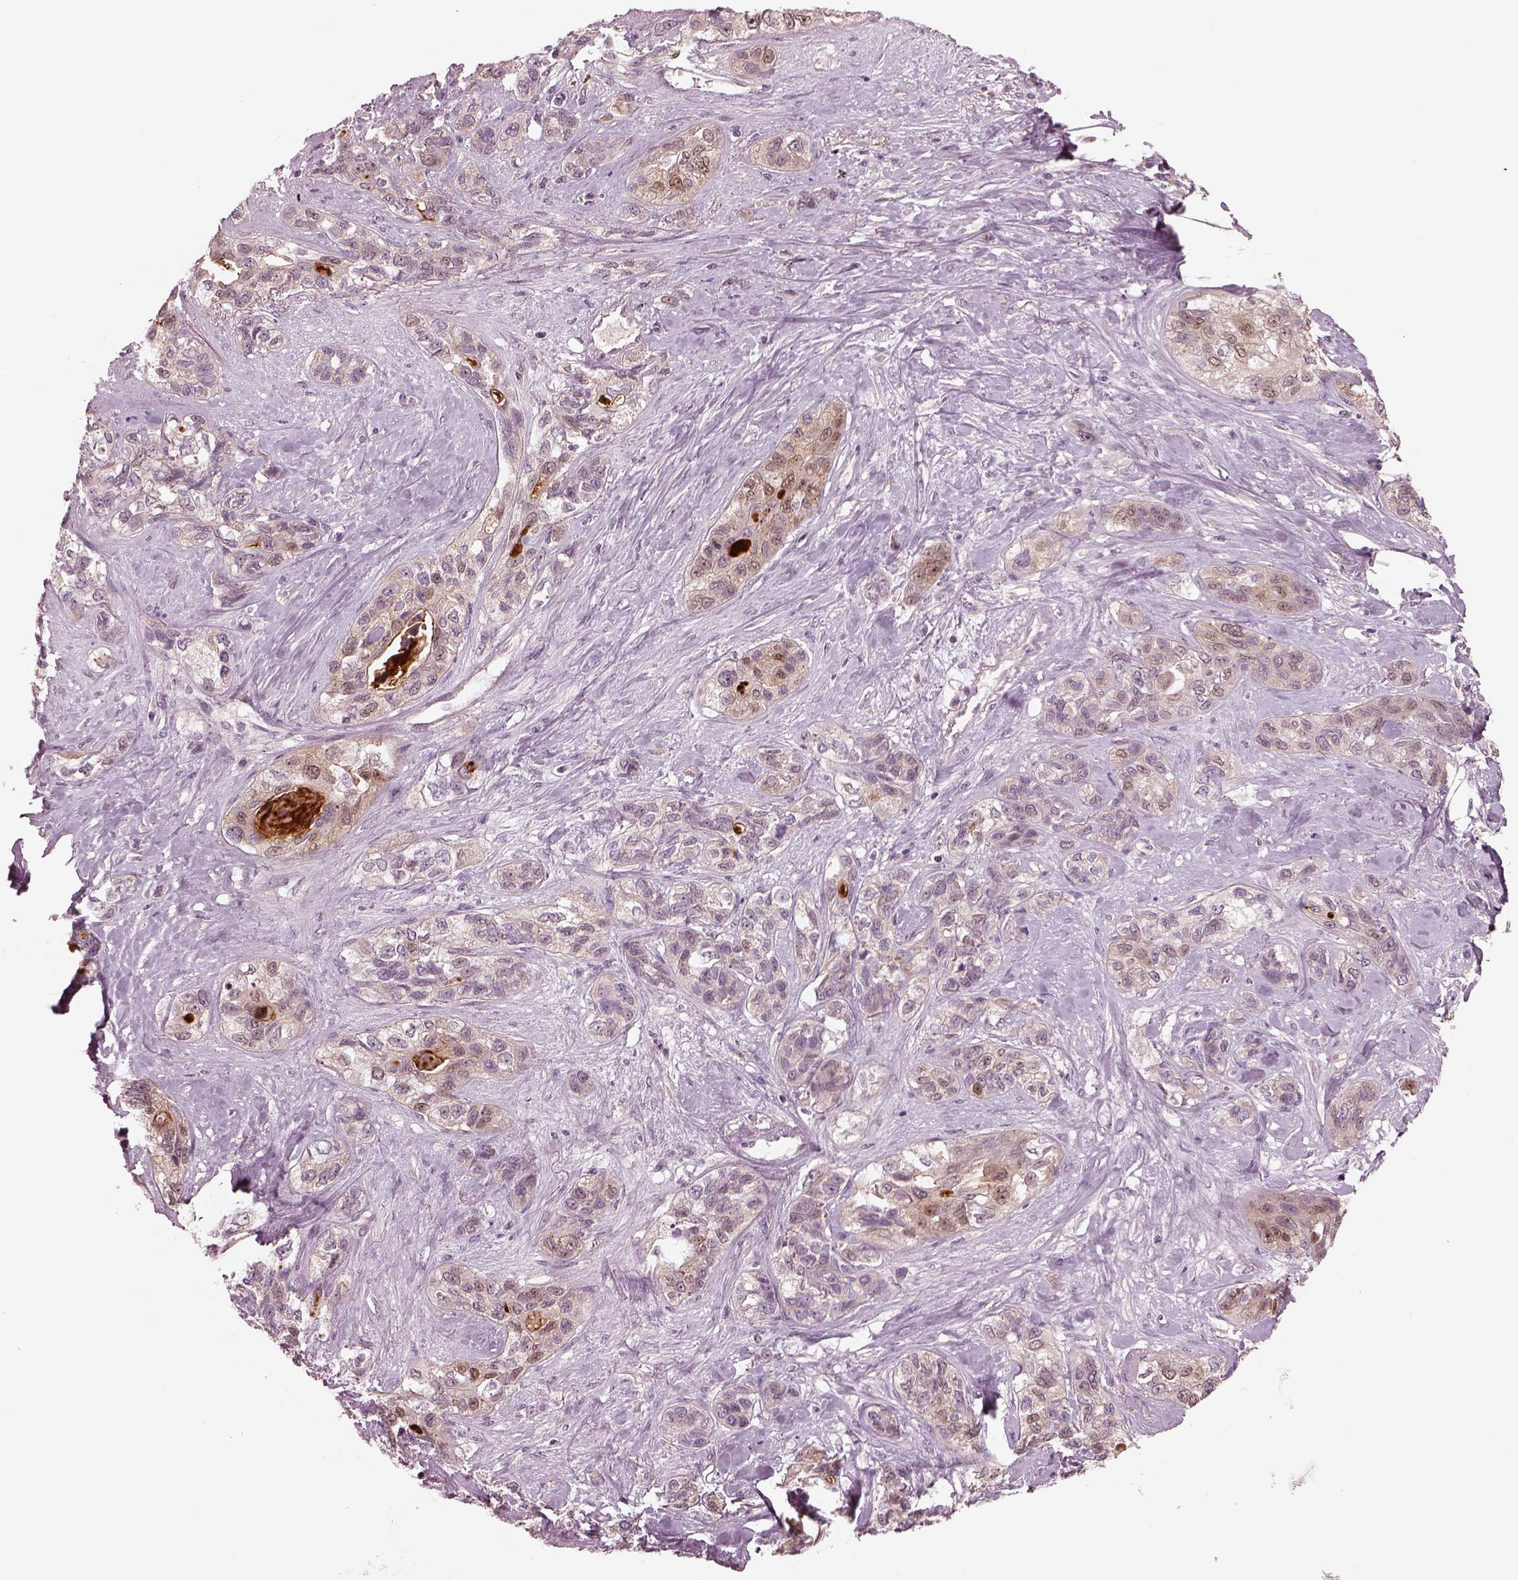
{"staining": {"intensity": "weak", "quantity": ">75%", "location": "cytoplasmic/membranous"}, "tissue": "lung cancer", "cell_type": "Tumor cells", "image_type": "cancer", "snomed": [{"axis": "morphology", "description": "Squamous cell carcinoma, NOS"}, {"axis": "topography", "description": "Lung"}], "caption": "Immunohistochemical staining of lung cancer (squamous cell carcinoma) shows low levels of weak cytoplasmic/membranous protein staining in approximately >75% of tumor cells. The protein is stained brown, and the nuclei are stained in blue (DAB IHC with brightfield microscopy, high magnification).", "gene": "SDCBP2", "patient": {"sex": "female", "age": 70}}